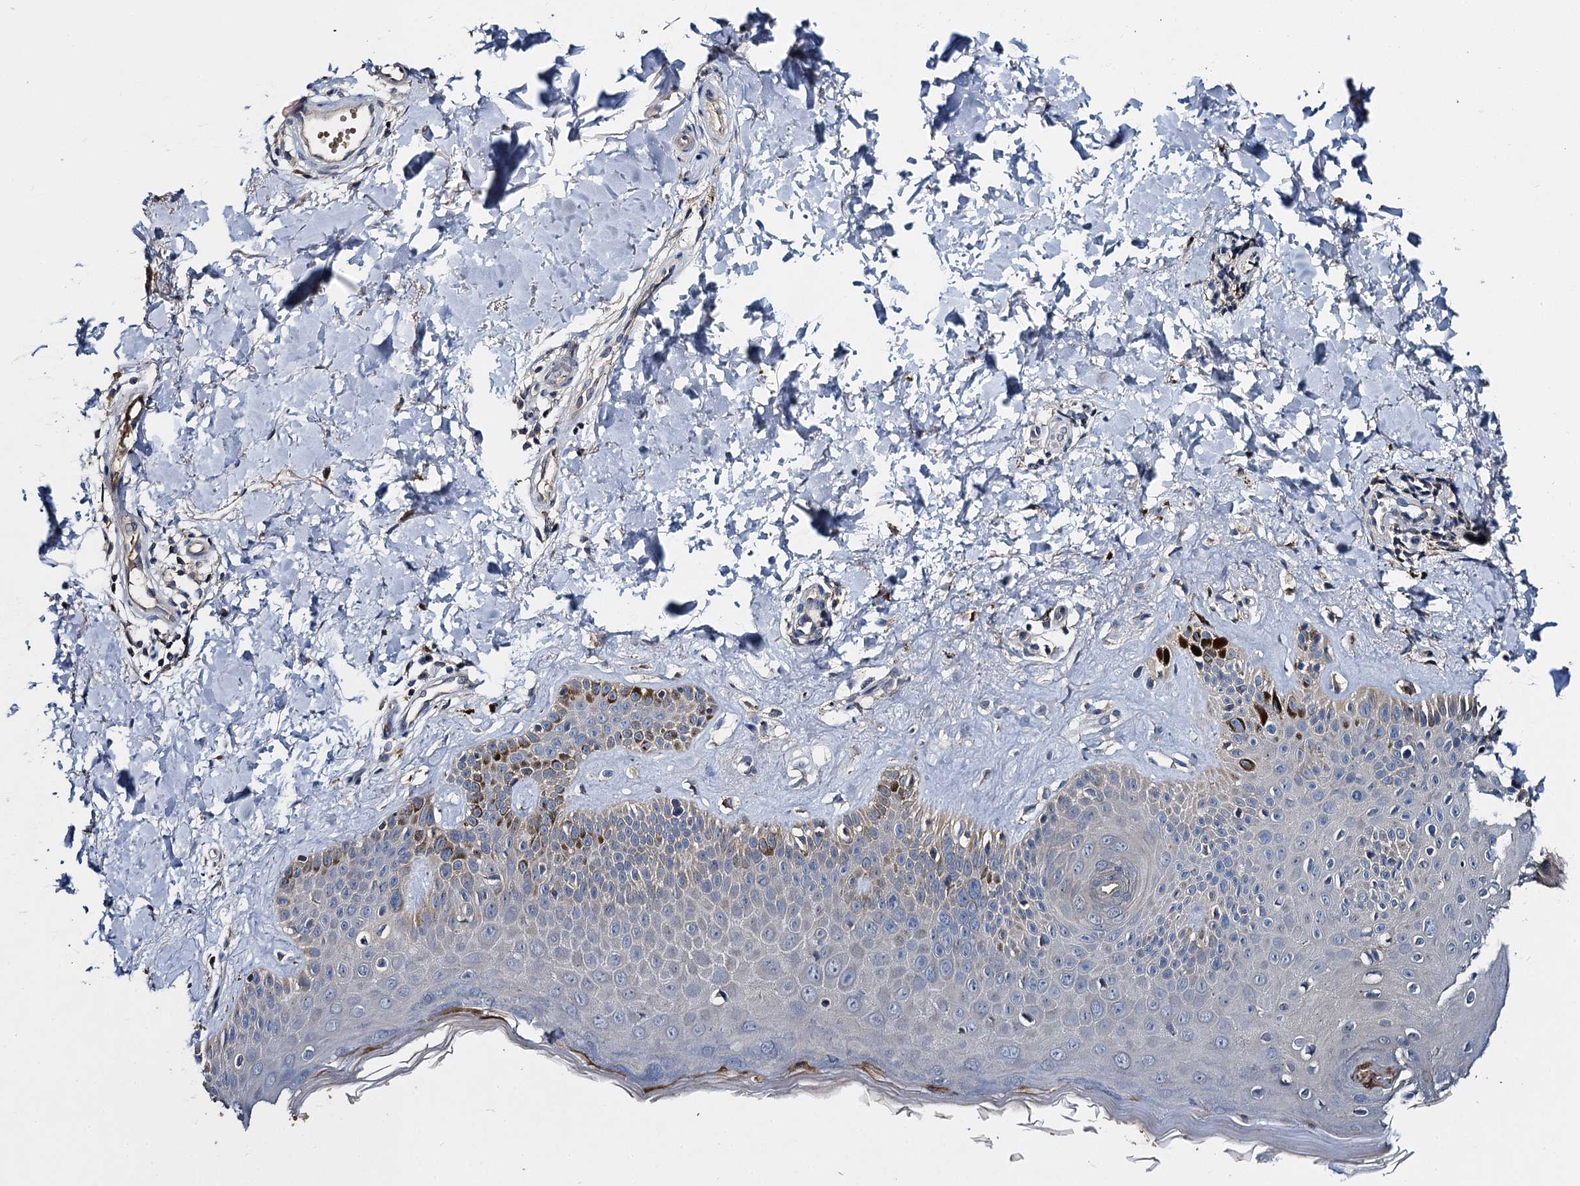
{"staining": {"intensity": "negative", "quantity": "none", "location": "none"}, "tissue": "skin", "cell_type": "Fibroblasts", "image_type": "normal", "snomed": [{"axis": "morphology", "description": "Normal tissue, NOS"}, {"axis": "topography", "description": "Skin"}], "caption": "Immunohistochemistry of unremarkable skin shows no staining in fibroblasts. (DAB (3,3'-diaminobenzidine) IHC with hematoxylin counter stain).", "gene": "SLC11A2", "patient": {"sex": "male", "age": 52}}